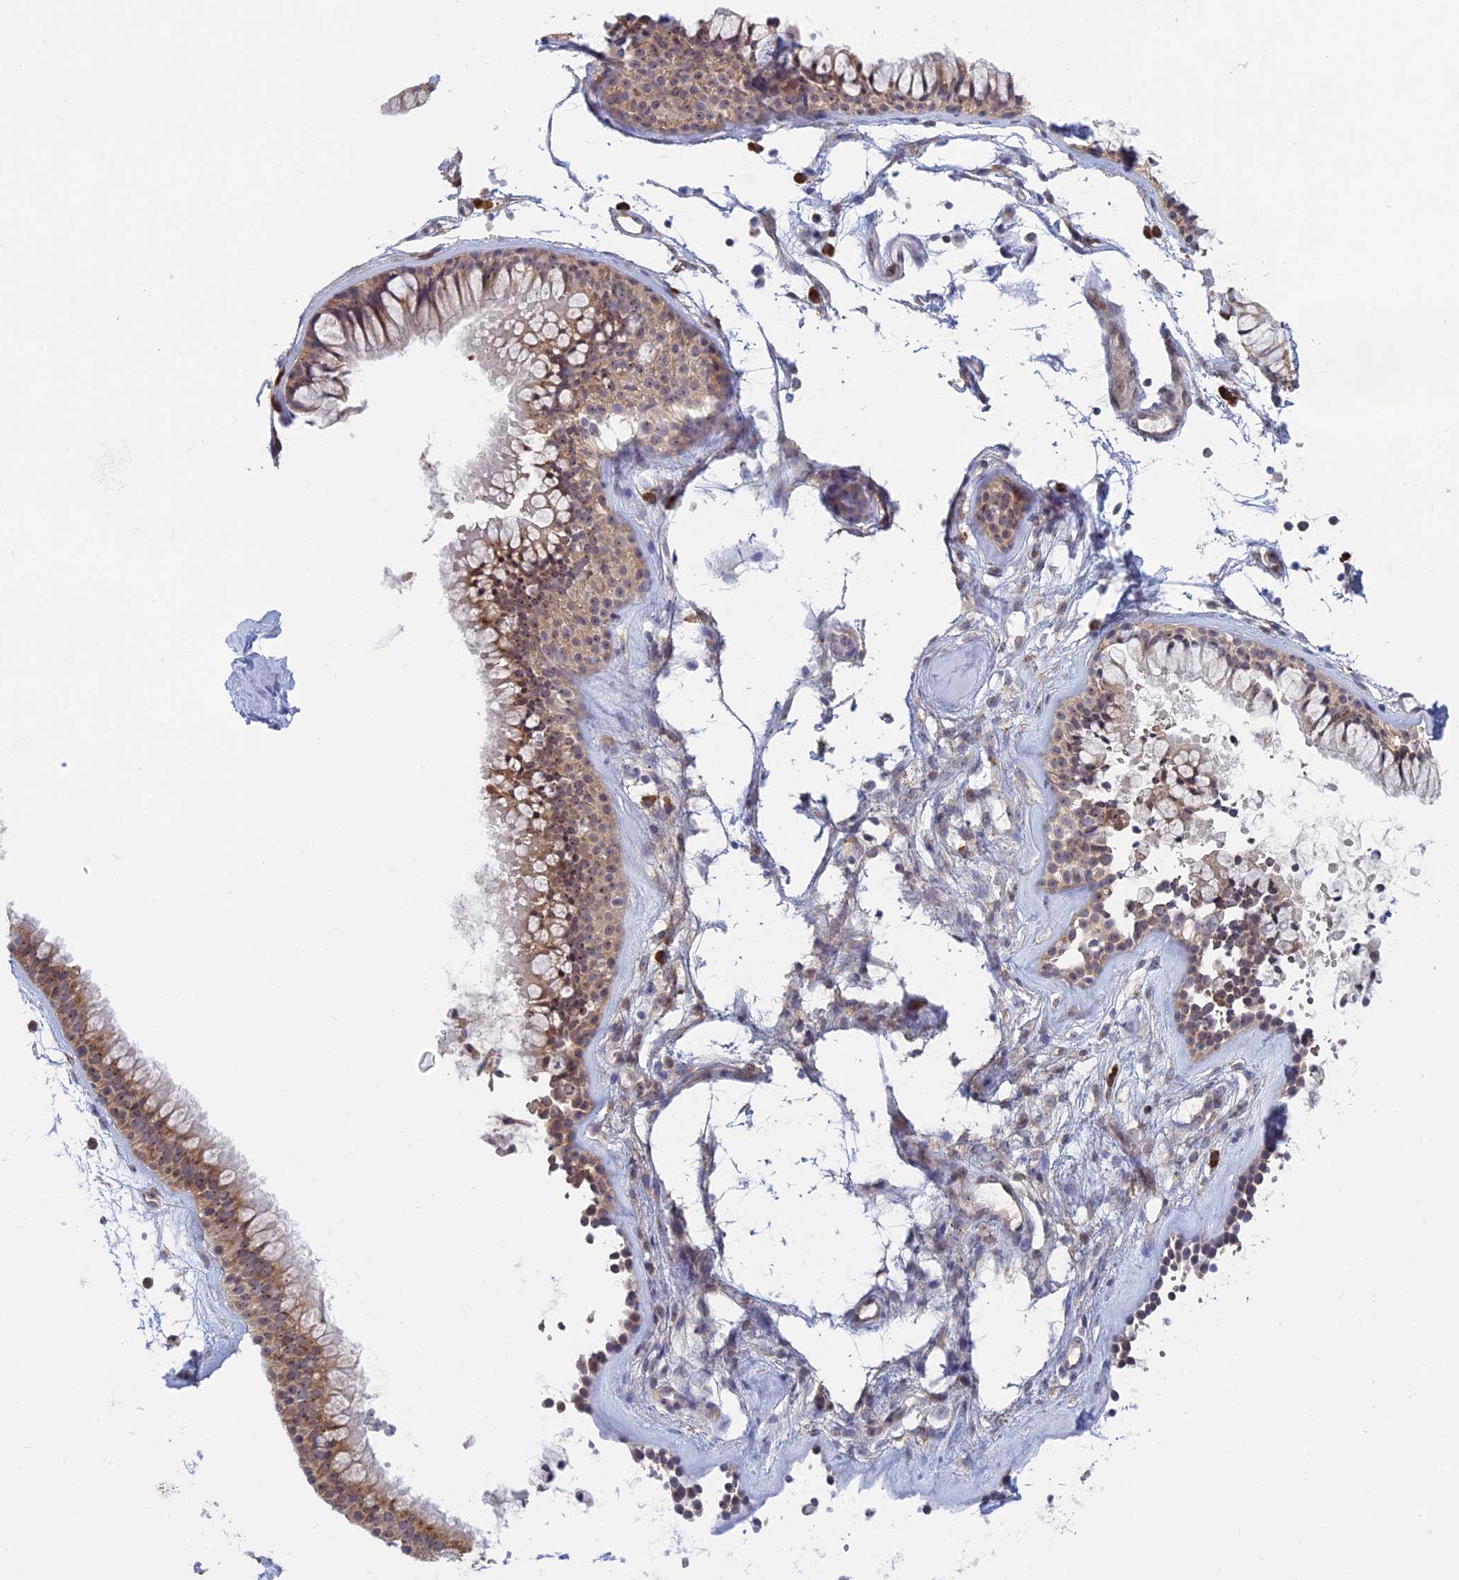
{"staining": {"intensity": "moderate", "quantity": ">75%", "location": "cytoplasmic/membranous"}, "tissue": "nasopharynx", "cell_type": "Respiratory epithelial cells", "image_type": "normal", "snomed": [{"axis": "morphology", "description": "Normal tissue, NOS"}, {"axis": "topography", "description": "Nasopharynx"}], "caption": "About >75% of respiratory epithelial cells in unremarkable human nasopharynx display moderate cytoplasmic/membranous protein expression as visualized by brown immunohistochemical staining.", "gene": "RPS19BP1", "patient": {"sex": "male", "age": 82}}